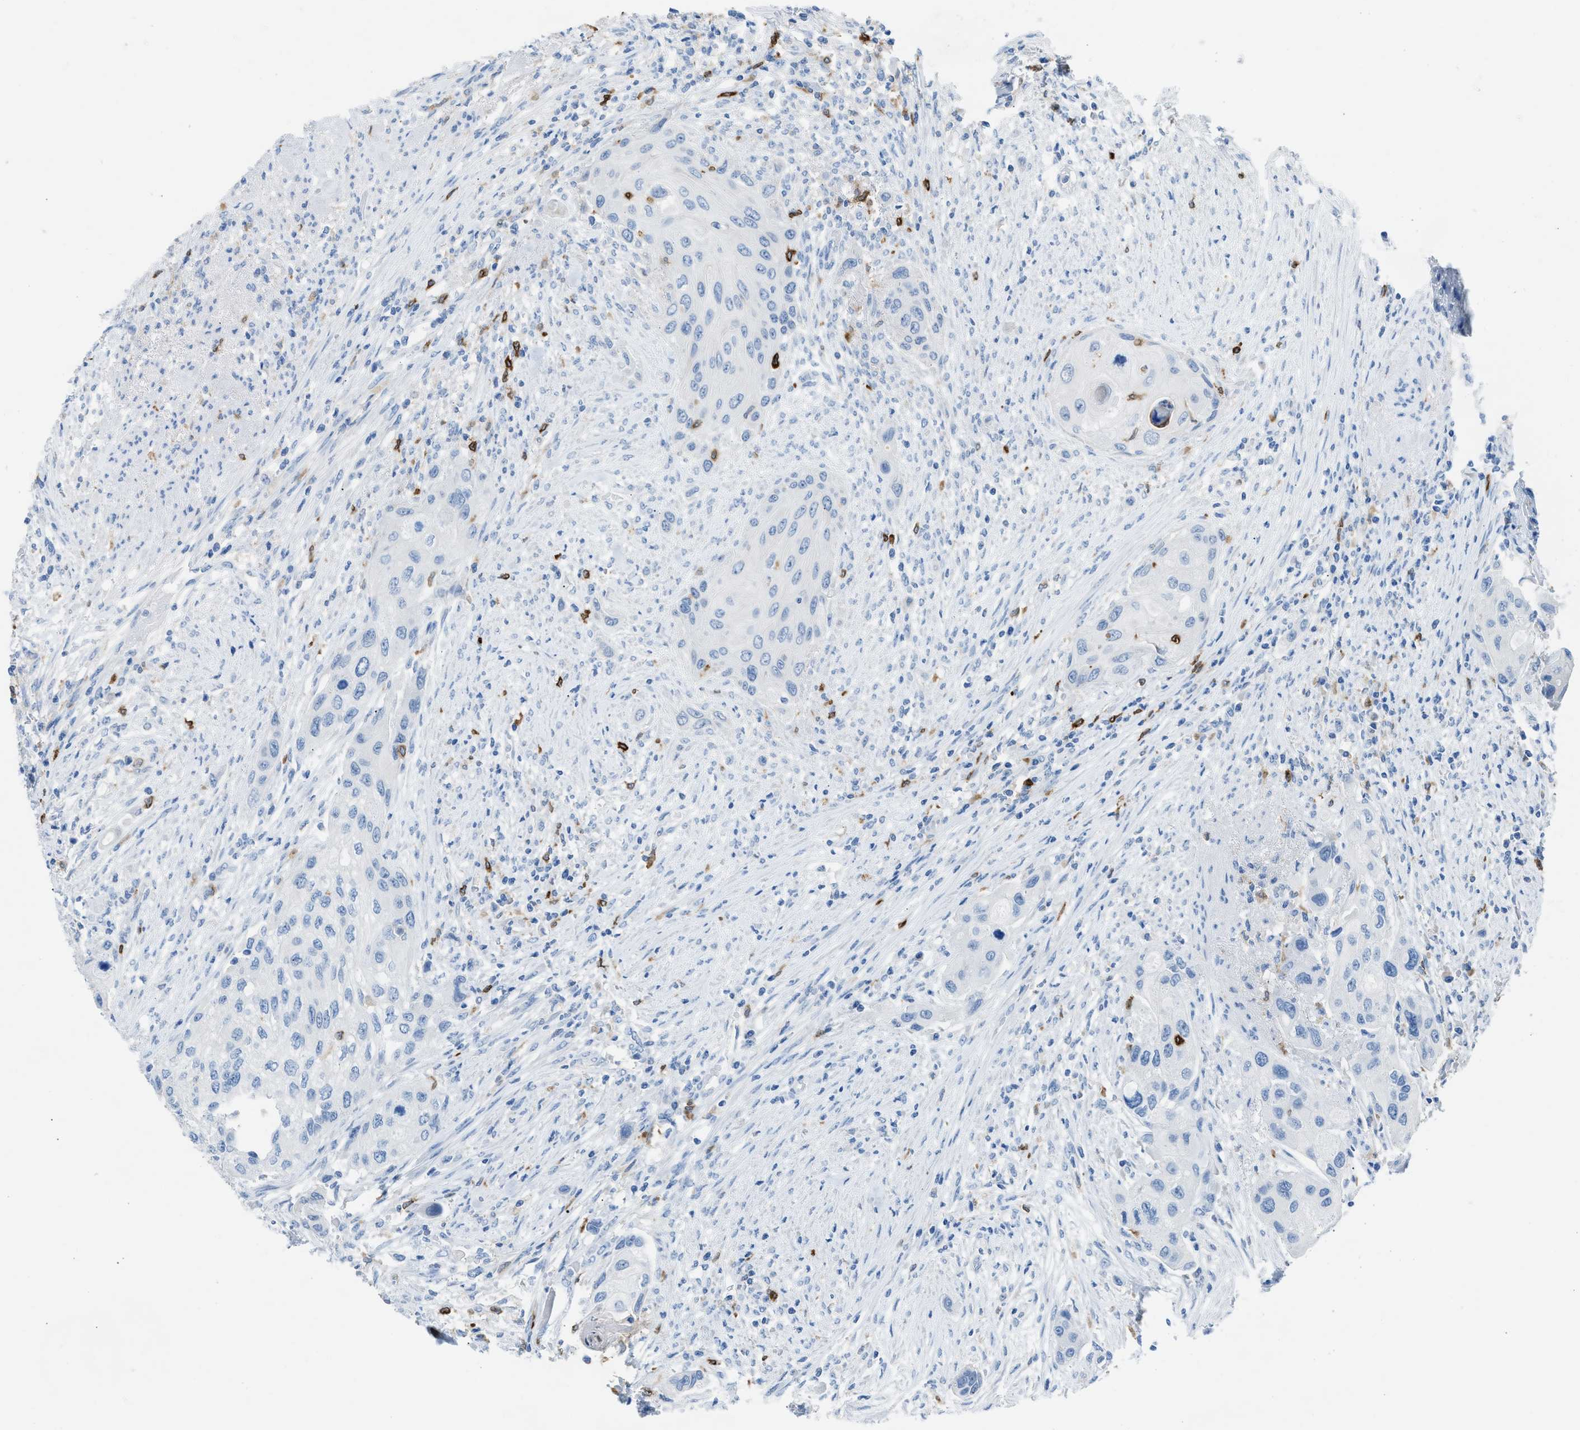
{"staining": {"intensity": "negative", "quantity": "none", "location": "none"}, "tissue": "urothelial cancer", "cell_type": "Tumor cells", "image_type": "cancer", "snomed": [{"axis": "morphology", "description": "Urothelial carcinoma, High grade"}, {"axis": "topography", "description": "Urinary bladder"}], "caption": "Micrograph shows no significant protein staining in tumor cells of urothelial cancer.", "gene": "CLEC10A", "patient": {"sex": "female", "age": 56}}